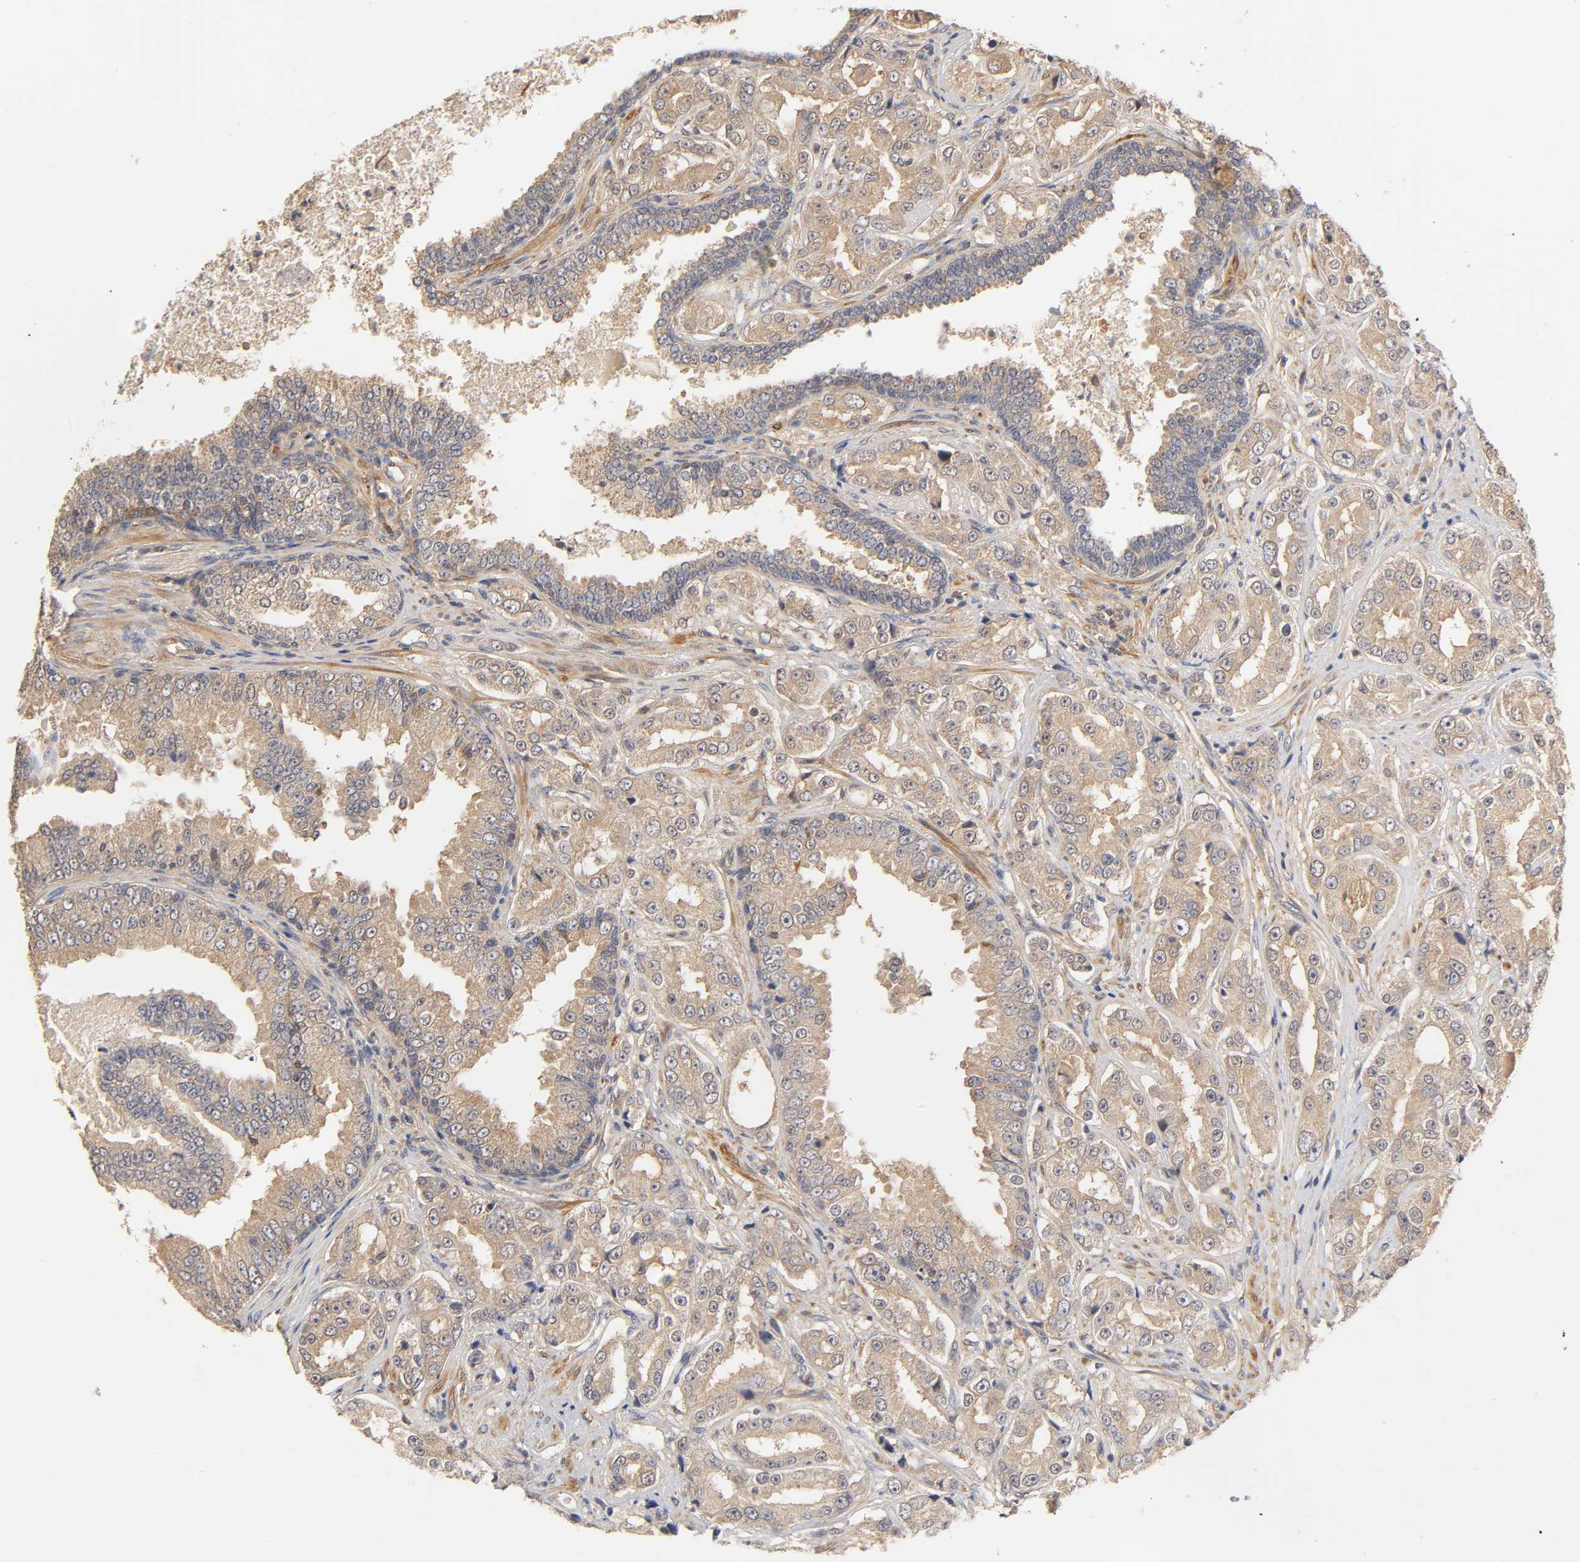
{"staining": {"intensity": "weak", "quantity": ">75%", "location": "cytoplasmic/membranous"}, "tissue": "prostate cancer", "cell_type": "Tumor cells", "image_type": "cancer", "snomed": [{"axis": "morphology", "description": "Adenocarcinoma, High grade"}, {"axis": "topography", "description": "Prostate"}], "caption": "A brown stain labels weak cytoplasmic/membranous expression of a protein in human high-grade adenocarcinoma (prostate) tumor cells.", "gene": "PDE5A", "patient": {"sex": "male", "age": 73}}